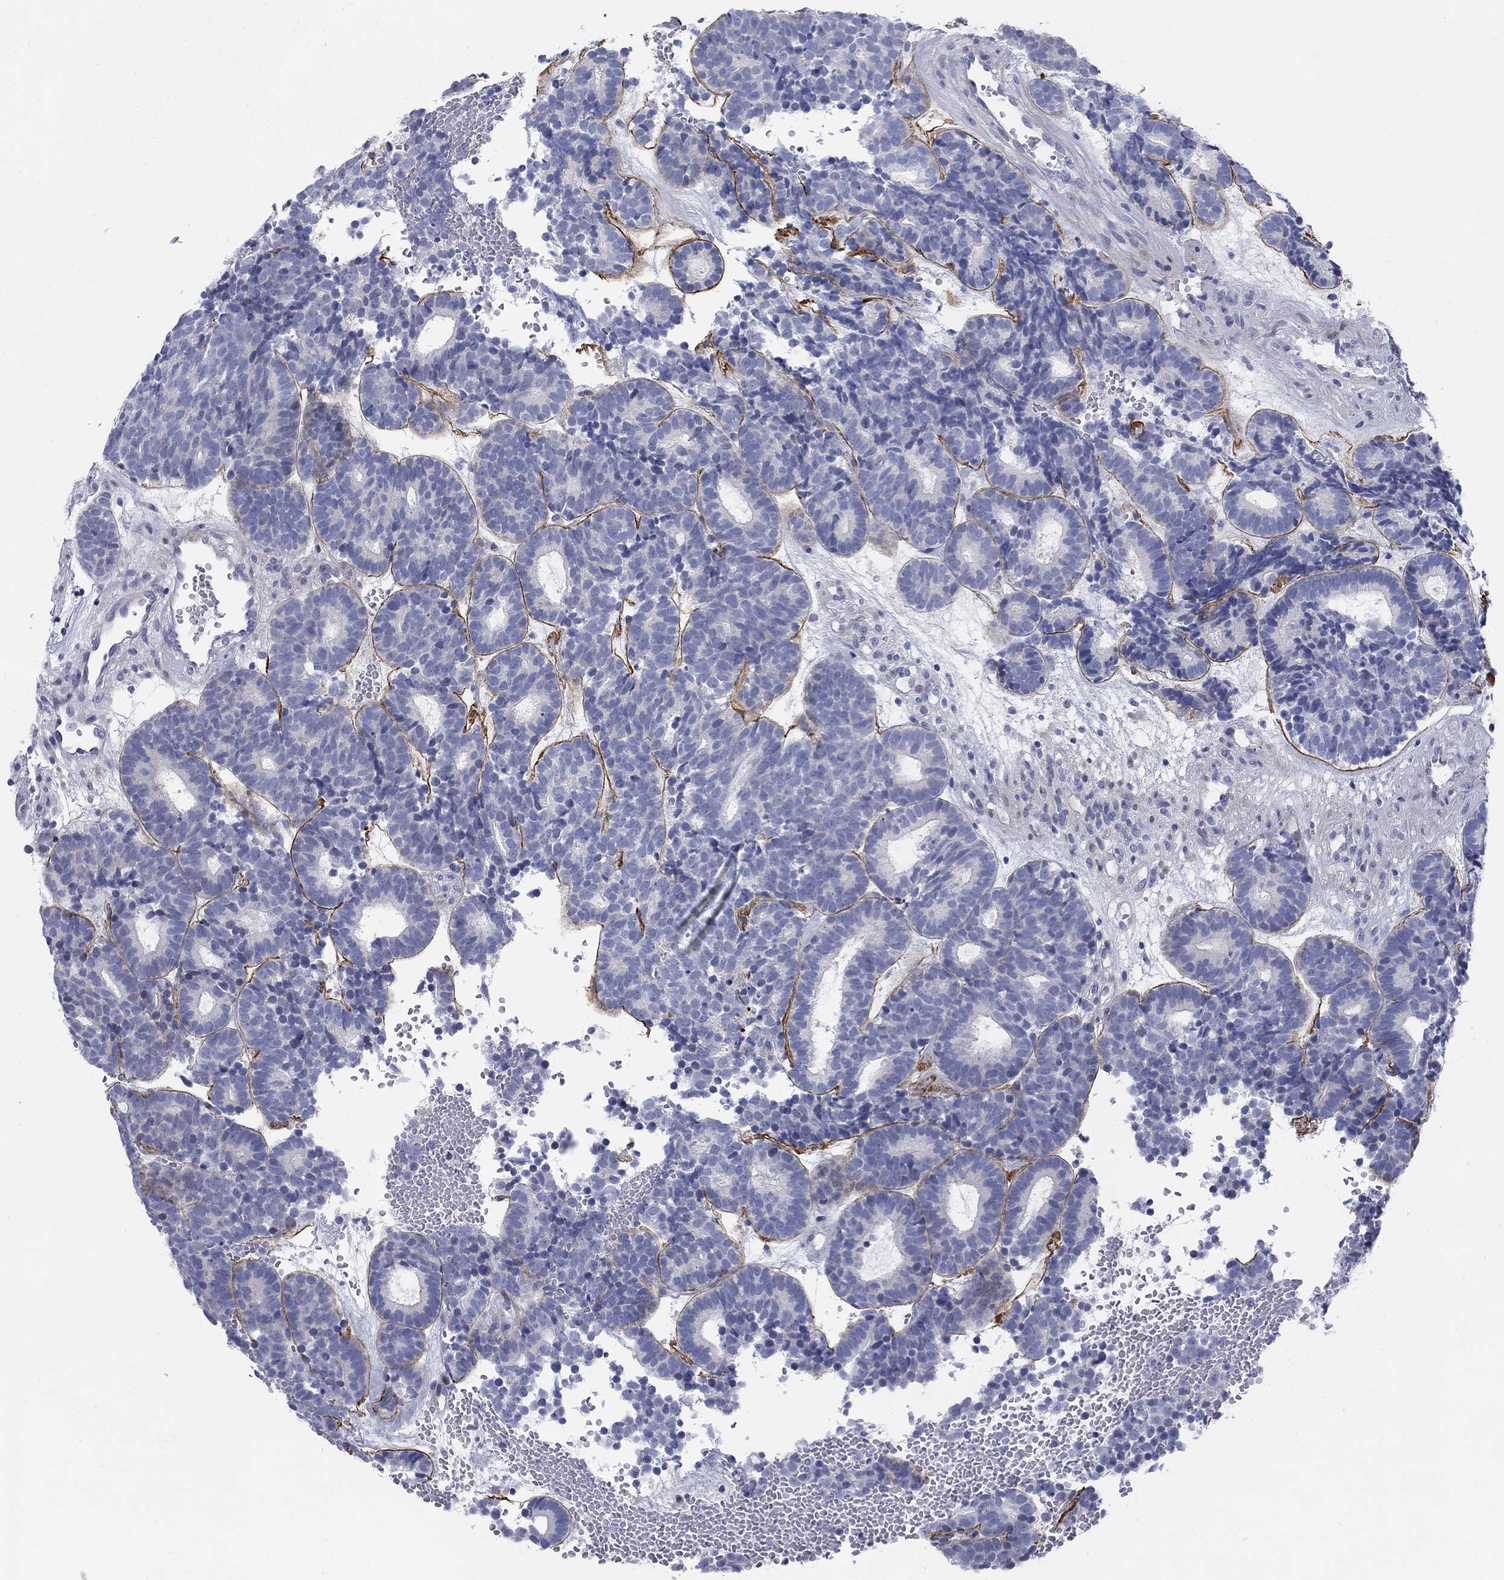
{"staining": {"intensity": "strong", "quantity": "<25%", "location": "cytoplasmic/membranous"}, "tissue": "head and neck cancer", "cell_type": "Tumor cells", "image_type": "cancer", "snomed": [{"axis": "morphology", "description": "Adenocarcinoma, NOS"}, {"axis": "topography", "description": "Head-Neck"}], "caption": "Human head and neck cancer (adenocarcinoma) stained with a protein marker displays strong staining in tumor cells.", "gene": "HEATR4", "patient": {"sex": "female", "age": 81}}